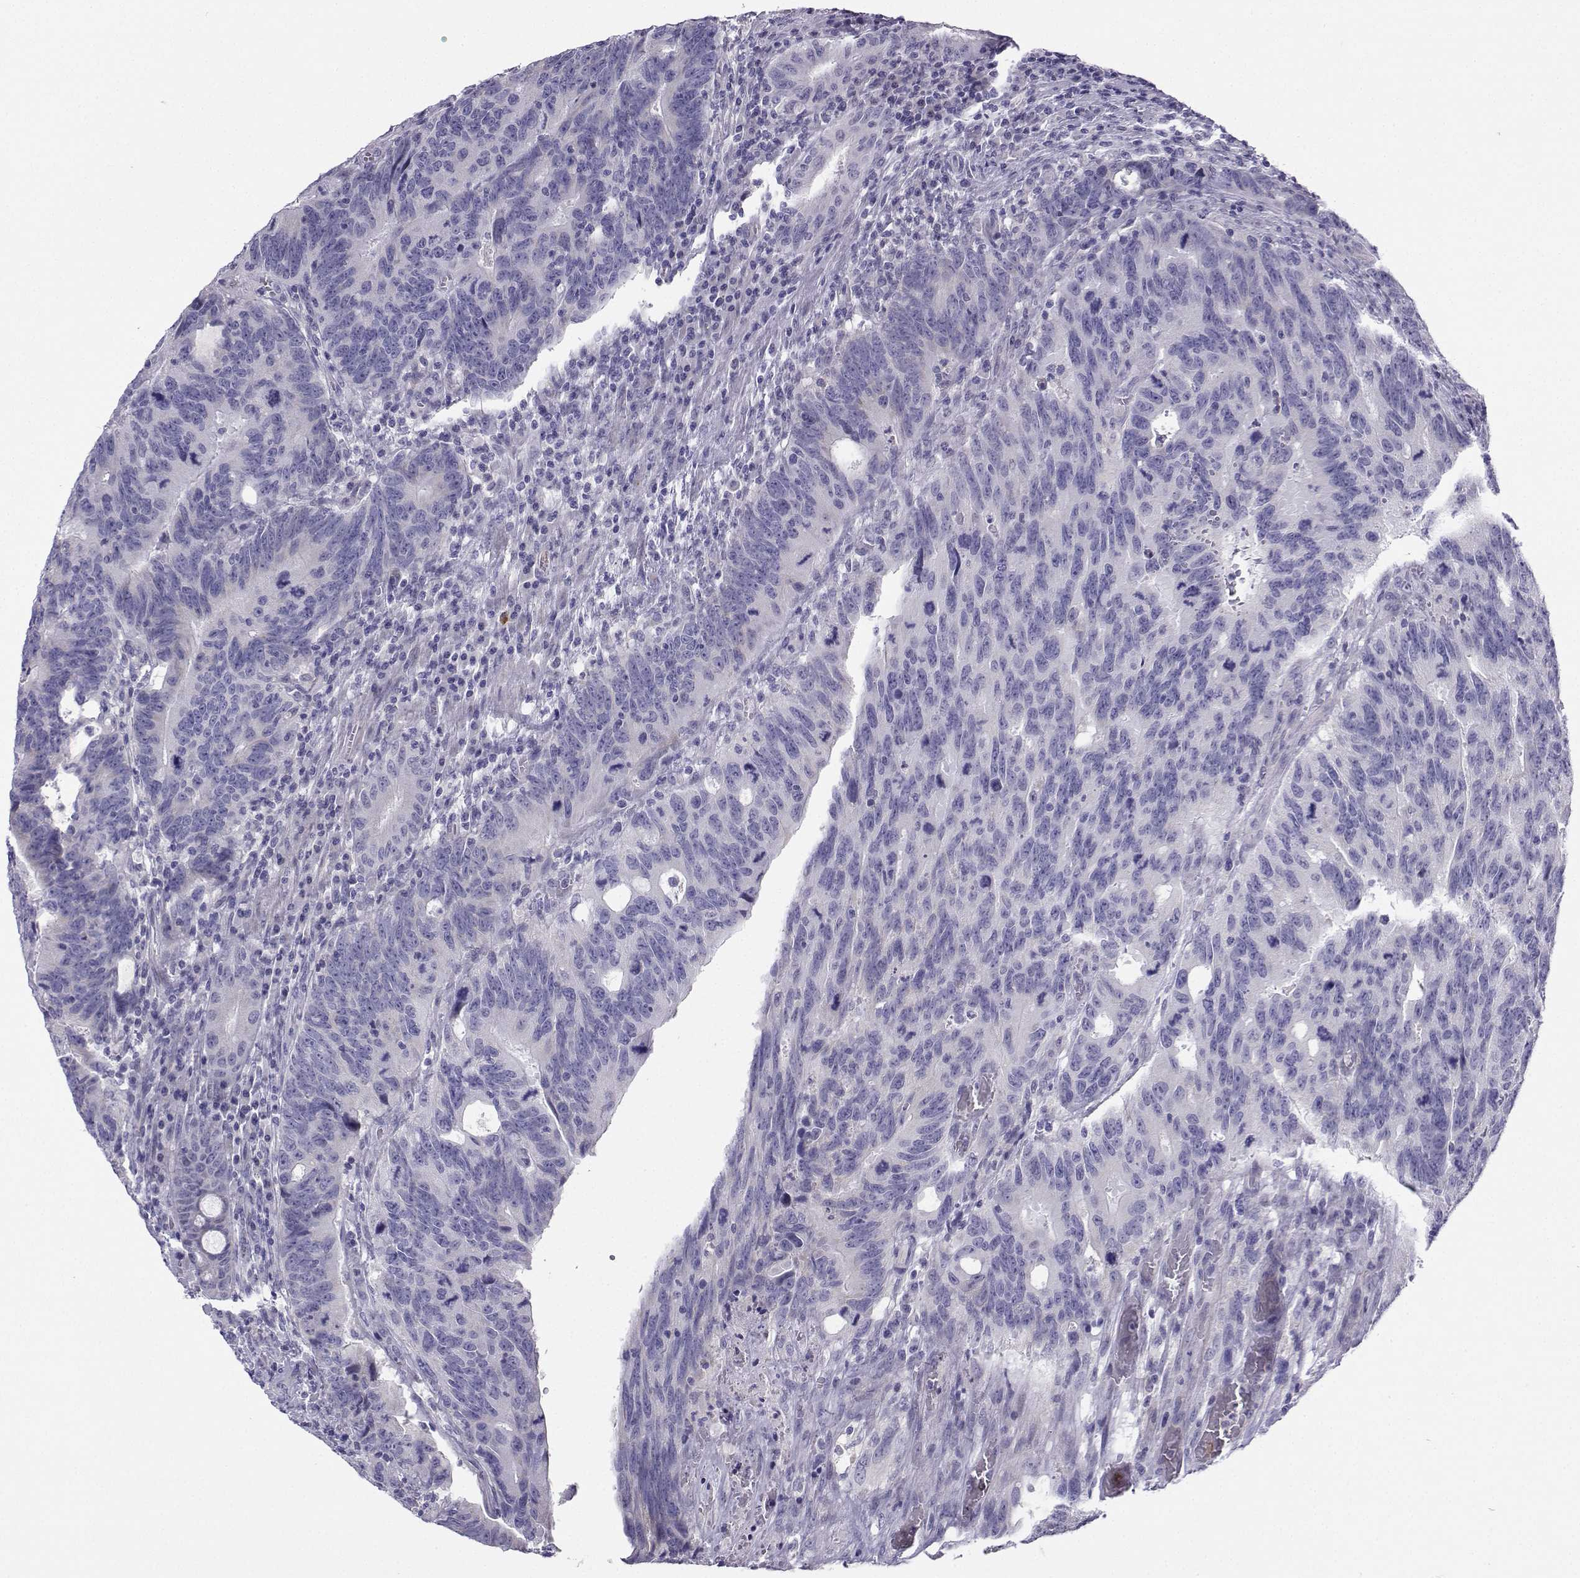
{"staining": {"intensity": "weak", "quantity": "<25%", "location": "cytoplasmic/membranous"}, "tissue": "colorectal cancer", "cell_type": "Tumor cells", "image_type": "cancer", "snomed": [{"axis": "morphology", "description": "Adenocarcinoma, NOS"}, {"axis": "topography", "description": "Colon"}], "caption": "This is a photomicrograph of immunohistochemistry staining of colorectal cancer (adenocarcinoma), which shows no staining in tumor cells.", "gene": "FBXO24", "patient": {"sex": "female", "age": 77}}